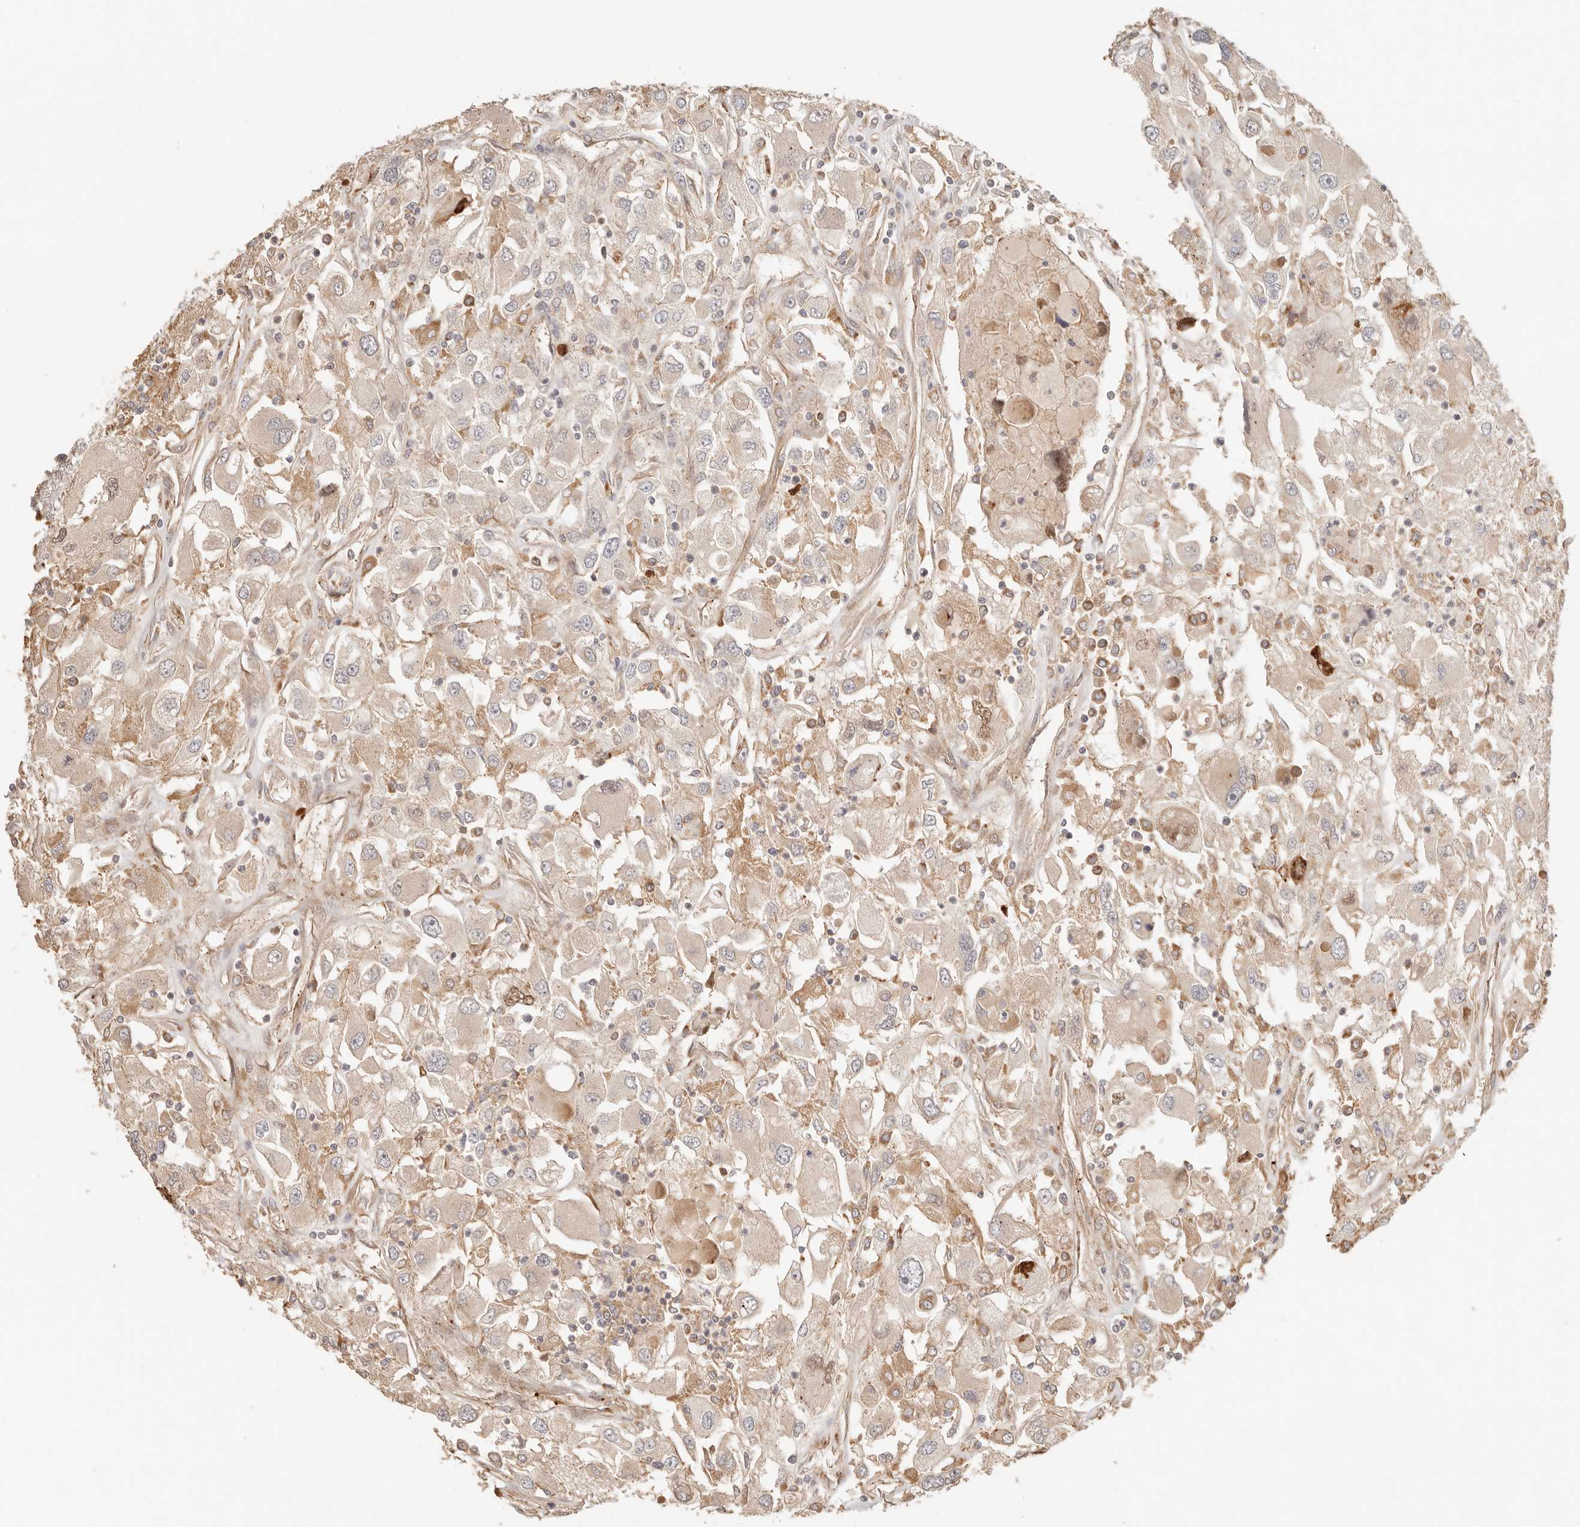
{"staining": {"intensity": "weak", "quantity": ">75%", "location": "cytoplasmic/membranous"}, "tissue": "renal cancer", "cell_type": "Tumor cells", "image_type": "cancer", "snomed": [{"axis": "morphology", "description": "Adenocarcinoma, NOS"}, {"axis": "topography", "description": "Kidney"}], "caption": "Immunohistochemistry (IHC) histopathology image of human adenocarcinoma (renal) stained for a protein (brown), which reveals low levels of weak cytoplasmic/membranous expression in approximately >75% of tumor cells.", "gene": "IL1R2", "patient": {"sex": "female", "age": 52}}